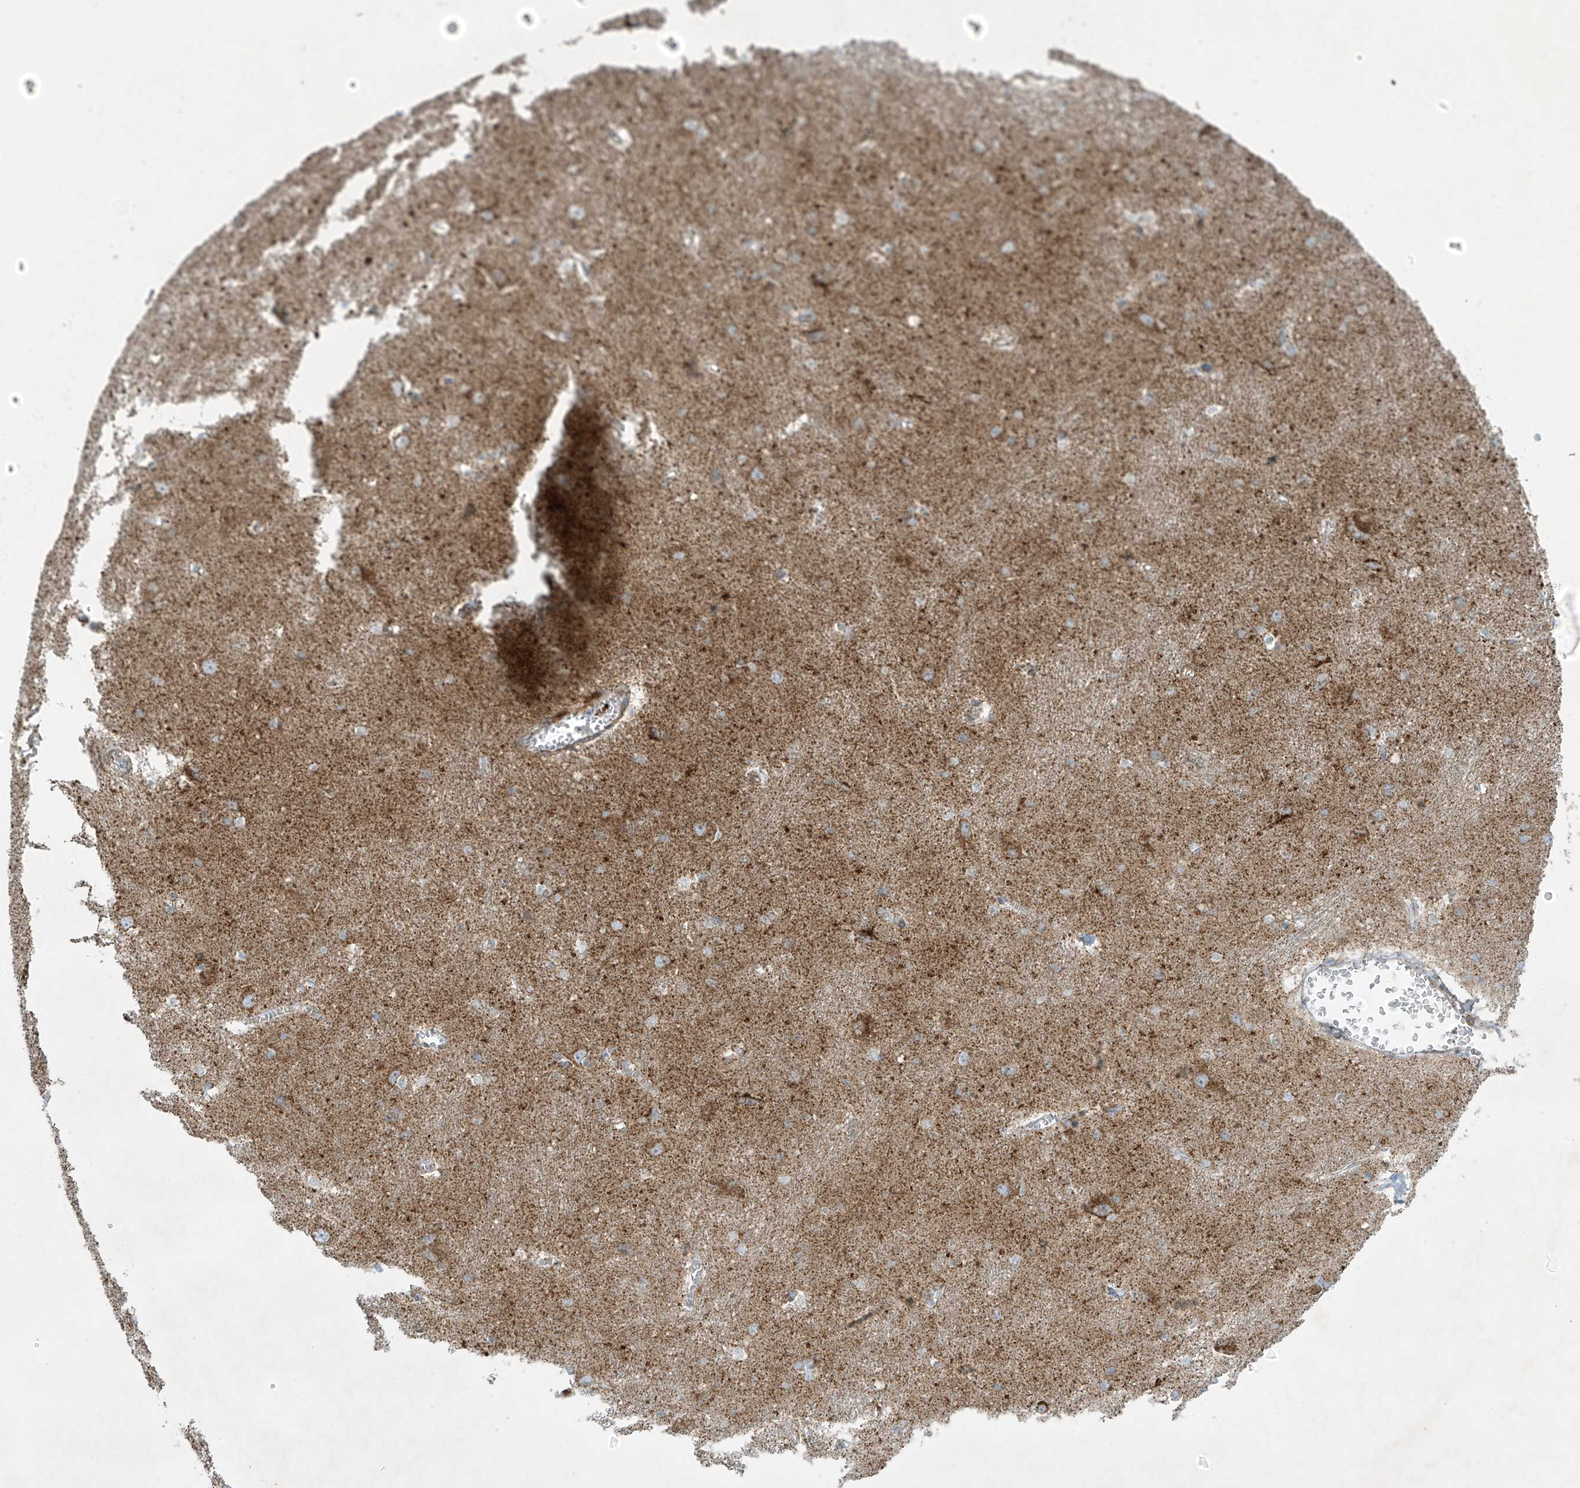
{"staining": {"intensity": "weak", "quantity": "25%-75%", "location": "cytoplasmic/membranous"}, "tissue": "caudate", "cell_type": "Glial cells", "image_type": "normal", "snomed": [{"axis": "morphology", "description": "Normal tissue, NOS"}, {"axis": "topography", "description": "Lateral ventricle wall"}], "caption": "A photomicrograph of caudate stained for a protein reveals weak cytoplasmic/membranous brown staining in glial cells. (Brightfield microscopy of DAB IHC at high magnification).", "gene": "SMDT1", "patient": {"sex": "male", "age": 37}}